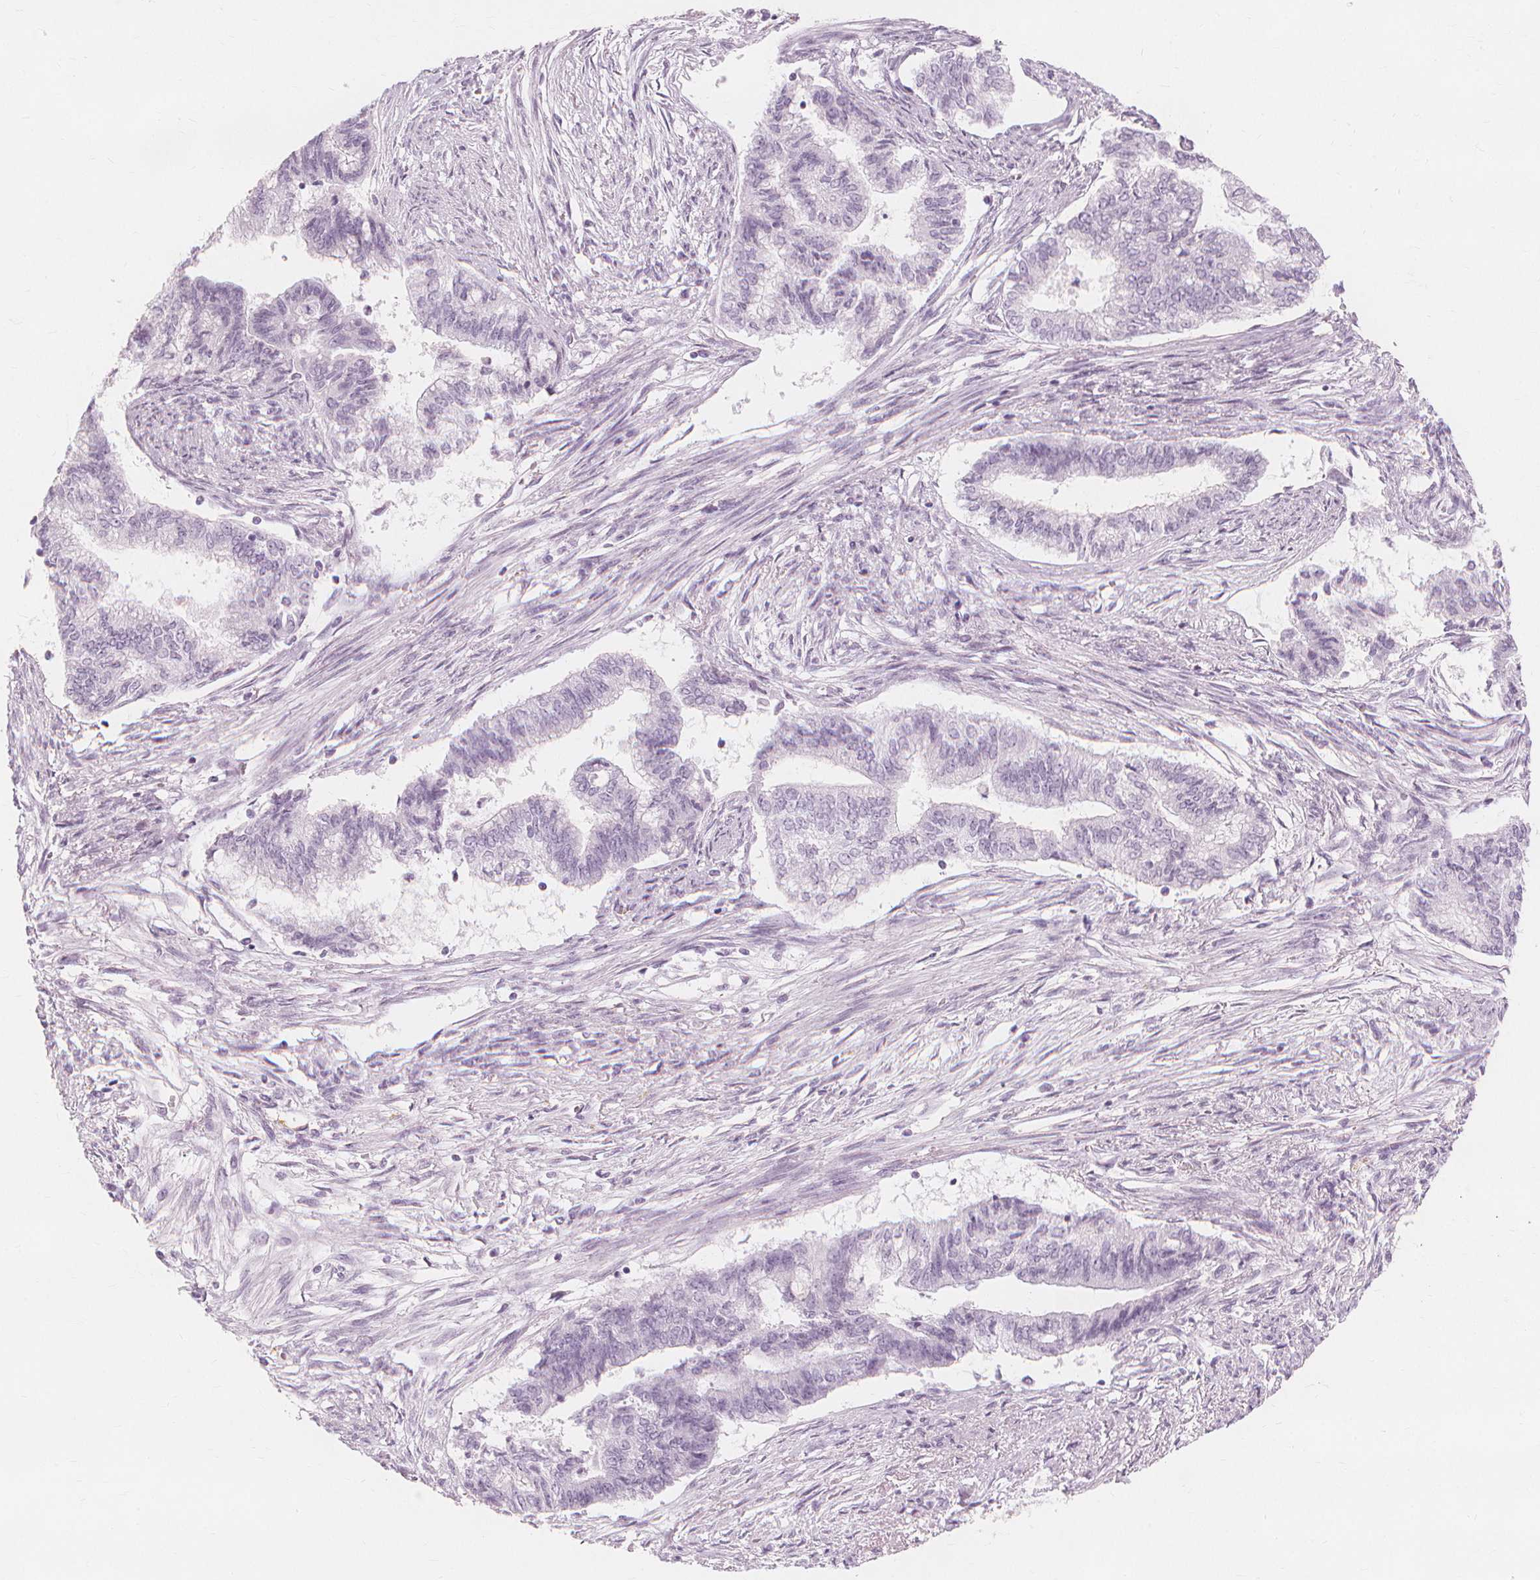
{"staining": {"intensity": "negative", "quantity": "none", "location": "none"}, "tissue": "endometrial cancer", "cell_type": "Tumor cells", "image_type": "cancer", "snomed": [{"axis": "morphology", "description": "Adenocarcinoma, NOS"}, {"axis": "topography", "description": "Endometrium"}], "caption": "Immunohistochemistry (IHC) image of neoplastic tissue: human adenocarcinoma (endometrial) stained with DAB reveals no significant protein staining in tumor cells.", "gene": "TFF1", "patient": {"sex": "female", "age": 65}}